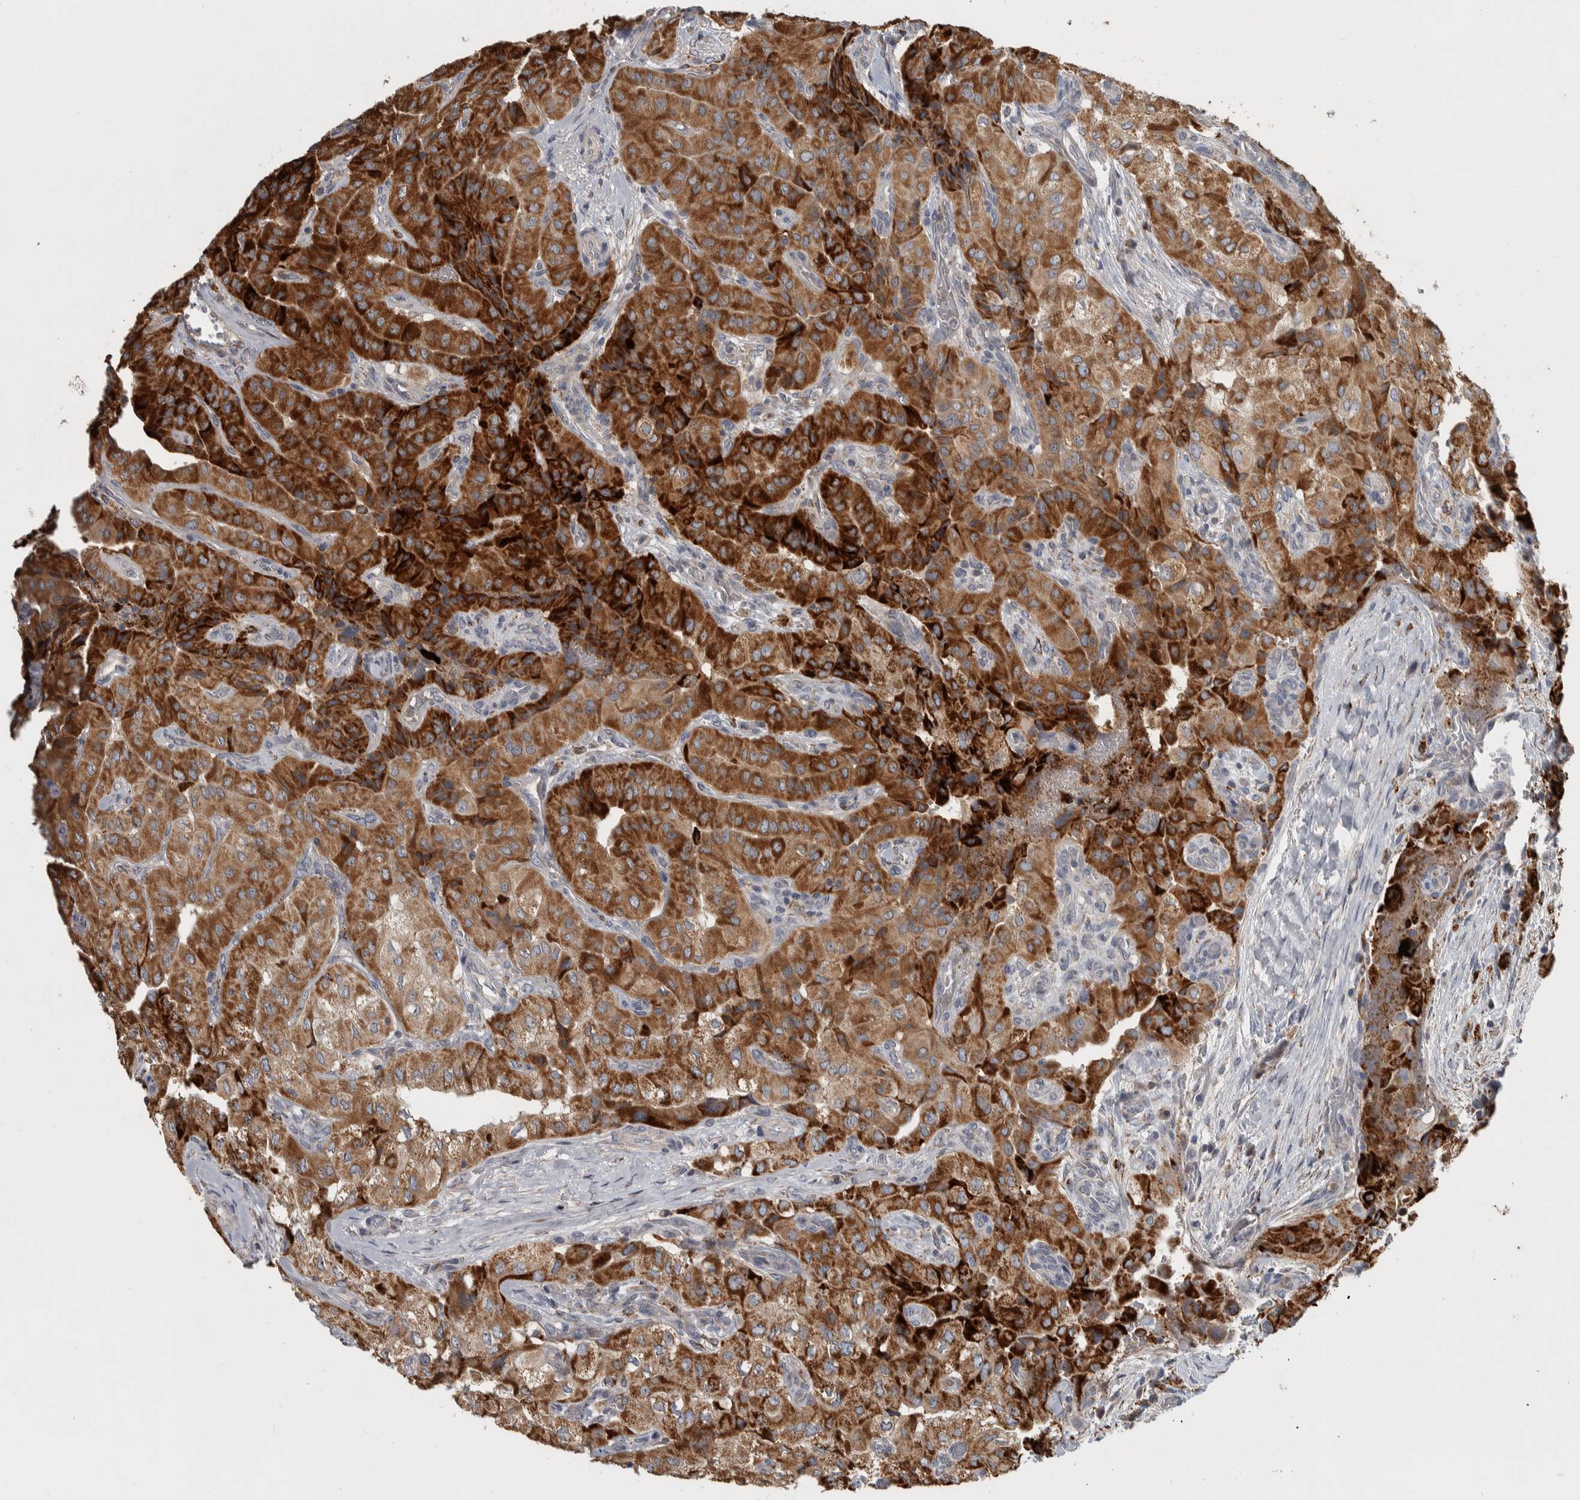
{"staining": {"intensity": "strong", "quantity": ">75%", "location": "cytoplasmic/membranous"}, "tissue": "thyroid cancer", "cell_type": "Tumor cells", "image_type": "cancer", "snomed": [{"axis": "morphology", "description": "Papillary adenocarcinoma, NOS"}, {"axis": "topography", "description": "Thyroid gland"}], "caption": "Immunohistochemistry of papillary adenocarcinoma (thyroid) displays high levels of strong cytoplasmic/membranous expression in approximately >75% of tumor cells. (Brightfield microscopy of DAB IHC at high magnification).", "gene": "FAM78A", "patient": {"sex": "female", "age": 59}}